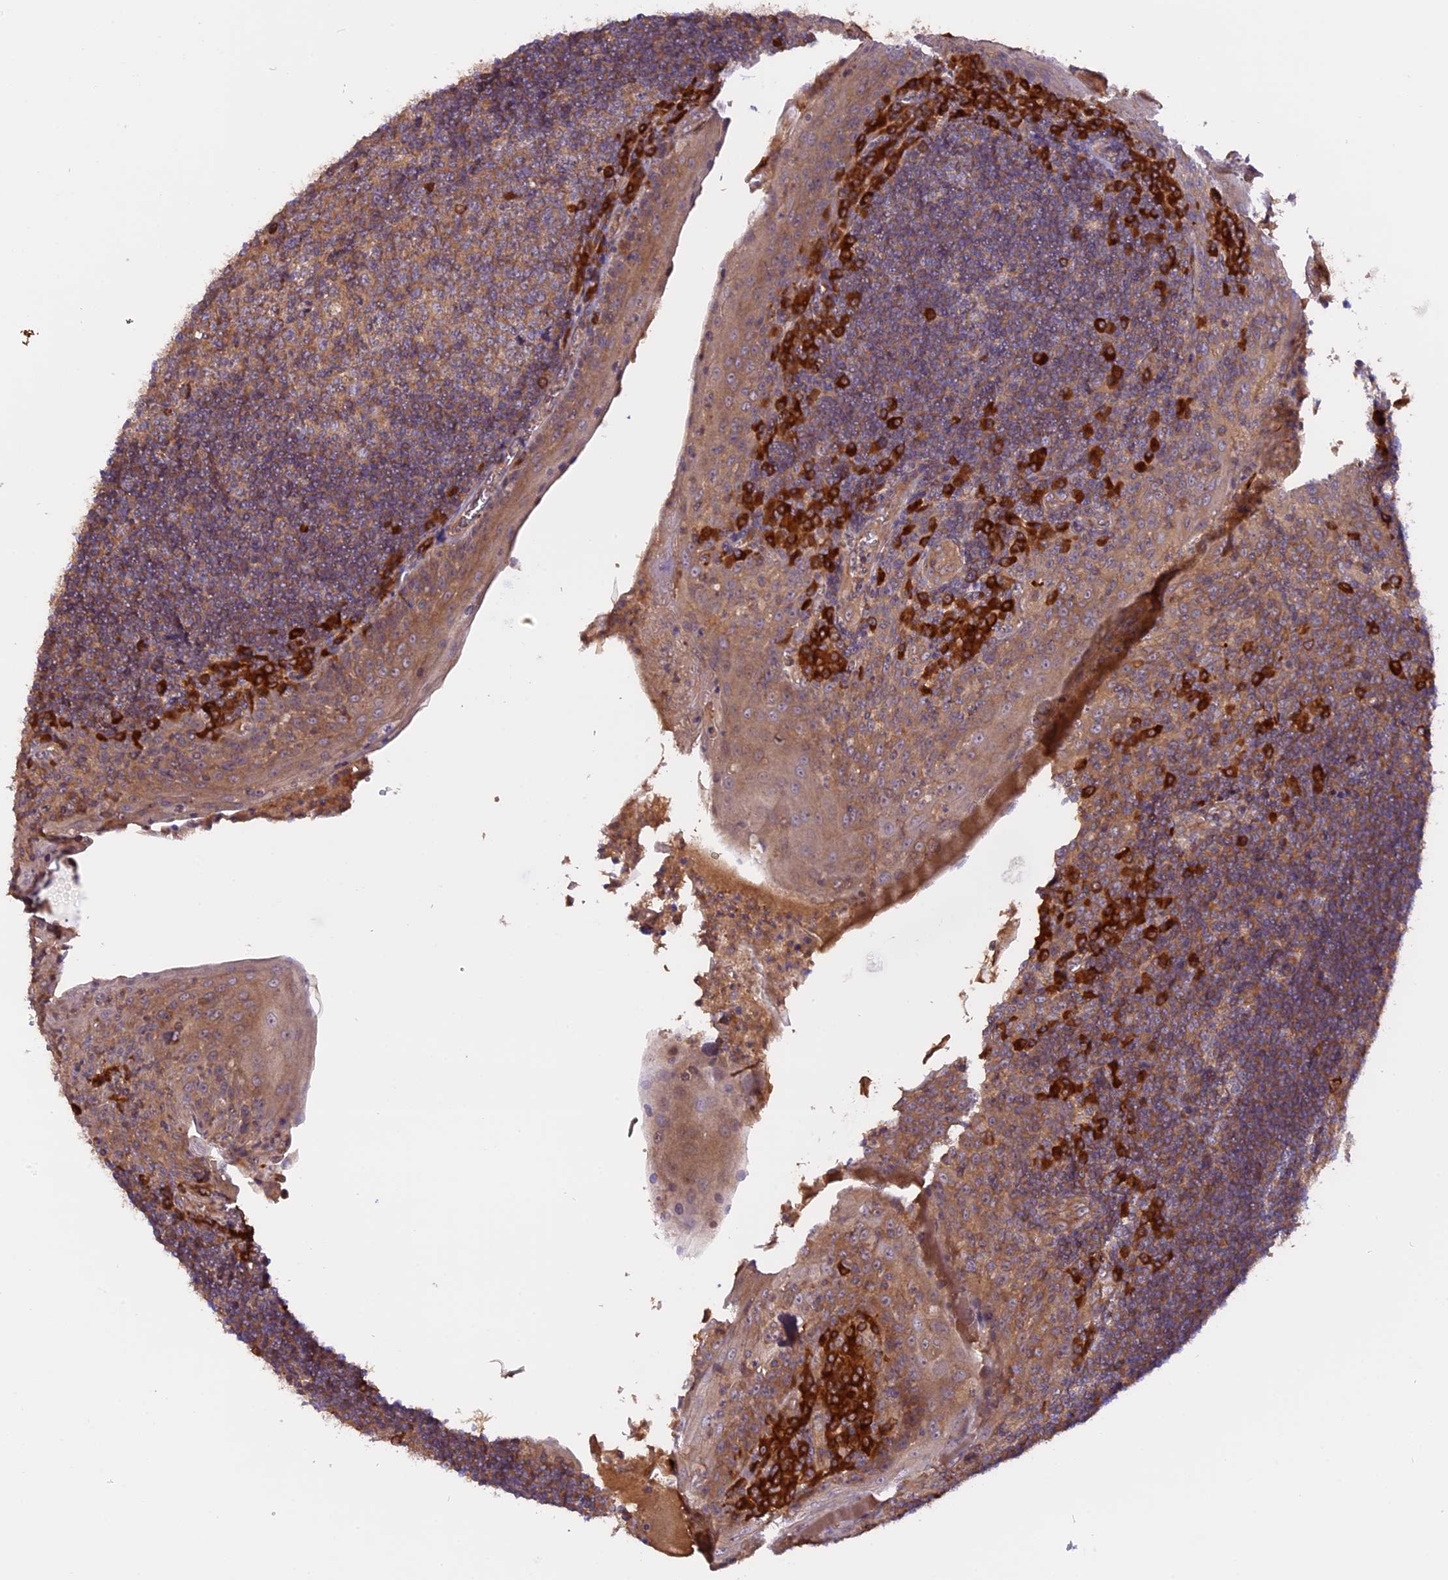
{"staining": {"intensity": "strong", "quantity": "<25%", "location": "cytoplasmic/membranous"}, "tissue": "tonsil", "cell_type": "Germinal center cells", "image_type": "normal", "snomed": [{"axis": "morphology", "description": "Normal tissue, NOS"}, {"axis": "topography", "description": "Tonsil"}], "caption": "Brown immunohistochemical staining in unremarkable human tonsil demonstrates strong cytoplasmic/membranous expression in approximately <25% of germinal center cells. Immunohistochemistry (ihc) stains the protein in brown and the nuclei are stained blue.", "gene": "SETD6", "patient": {"sex": "male", "age": 27}}